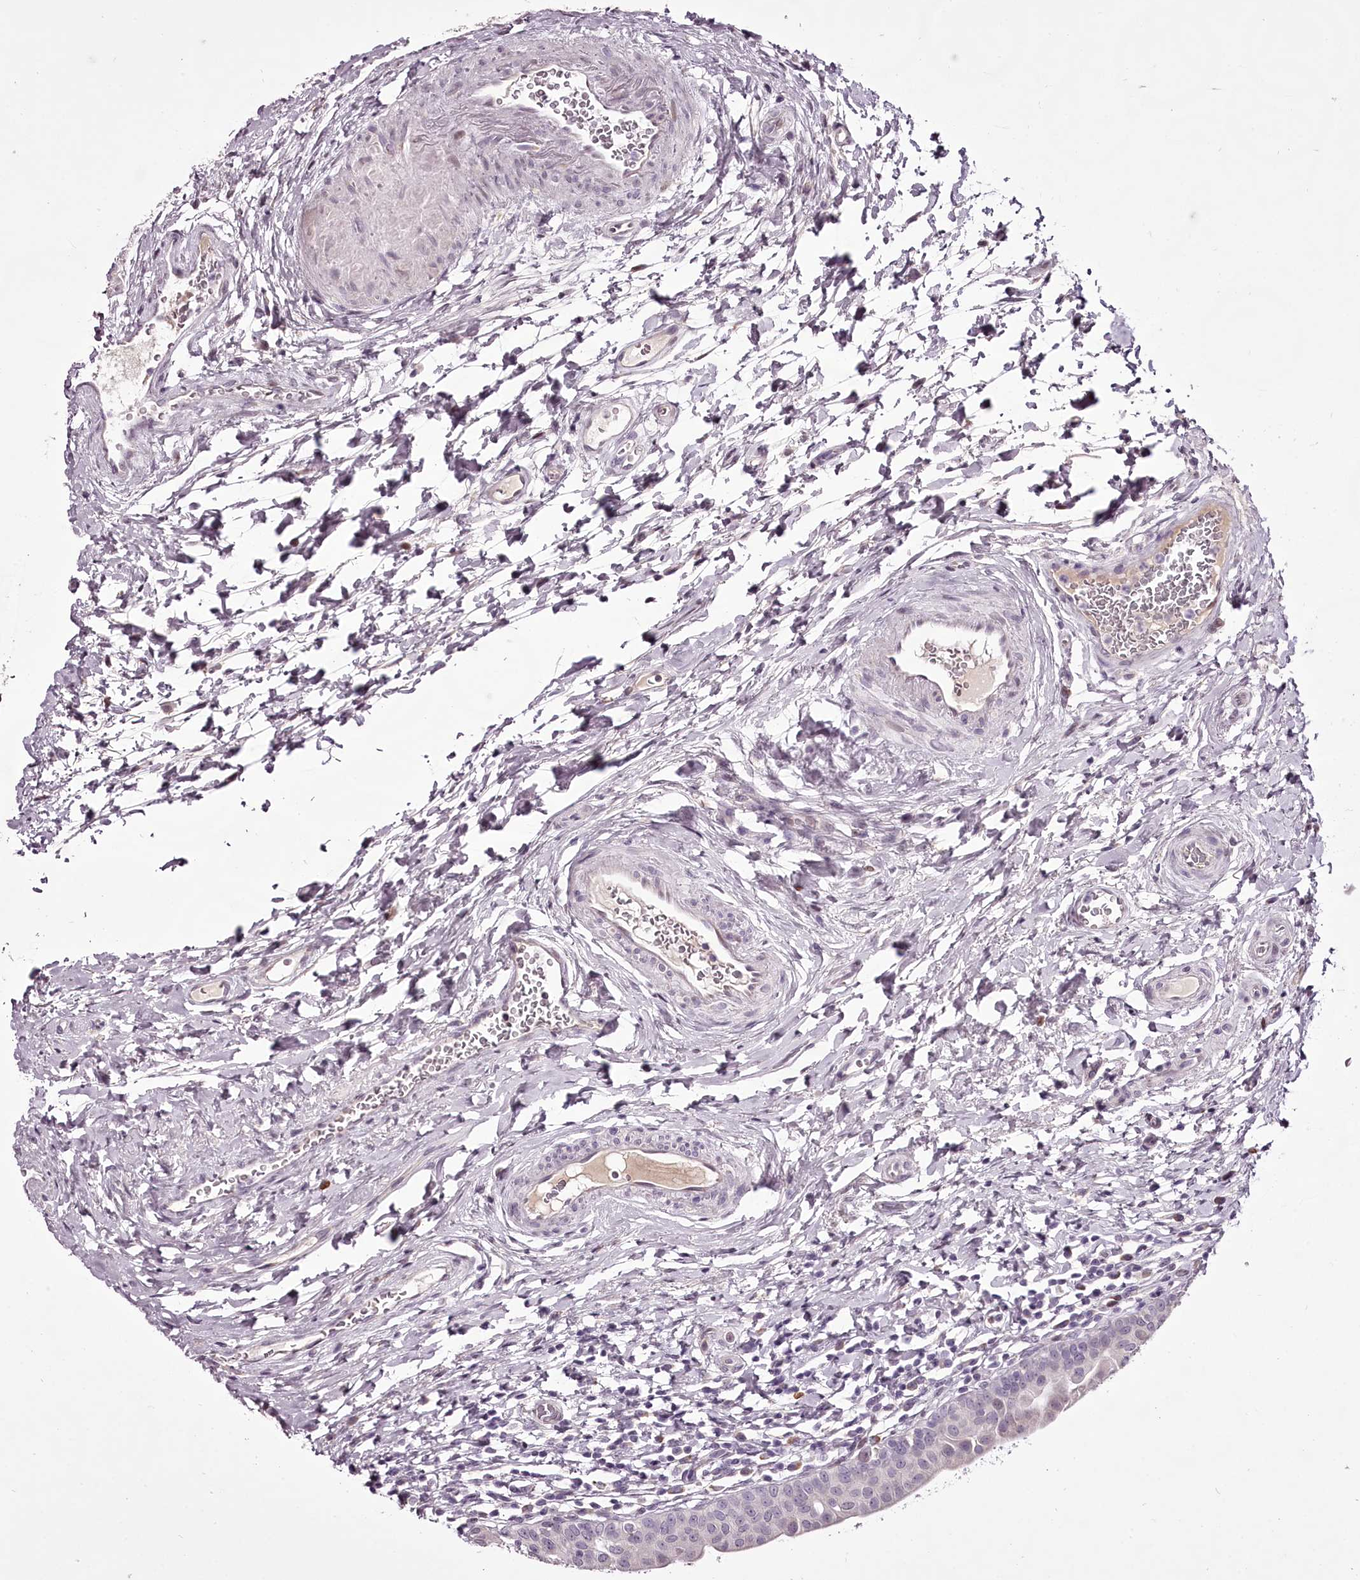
{"staining": {"intensity": "negative", "quantity": "none", "location": "none"}, "tissue": "urinary bladder", "cell_type": "Urothelial cells", "image_type": "normal", "snomed": [{"axis": "morphology", "description": "Normal tissue, NOS"}, {"axis": "topography", "description": "Urinary bladder"}], "caption": "Immunohistochemical staining of benign urinary bladder exhibits no significant staining in urothelial cells.", "gene": "C1orf56", "patient": {"sex": "male", "age": 83}}